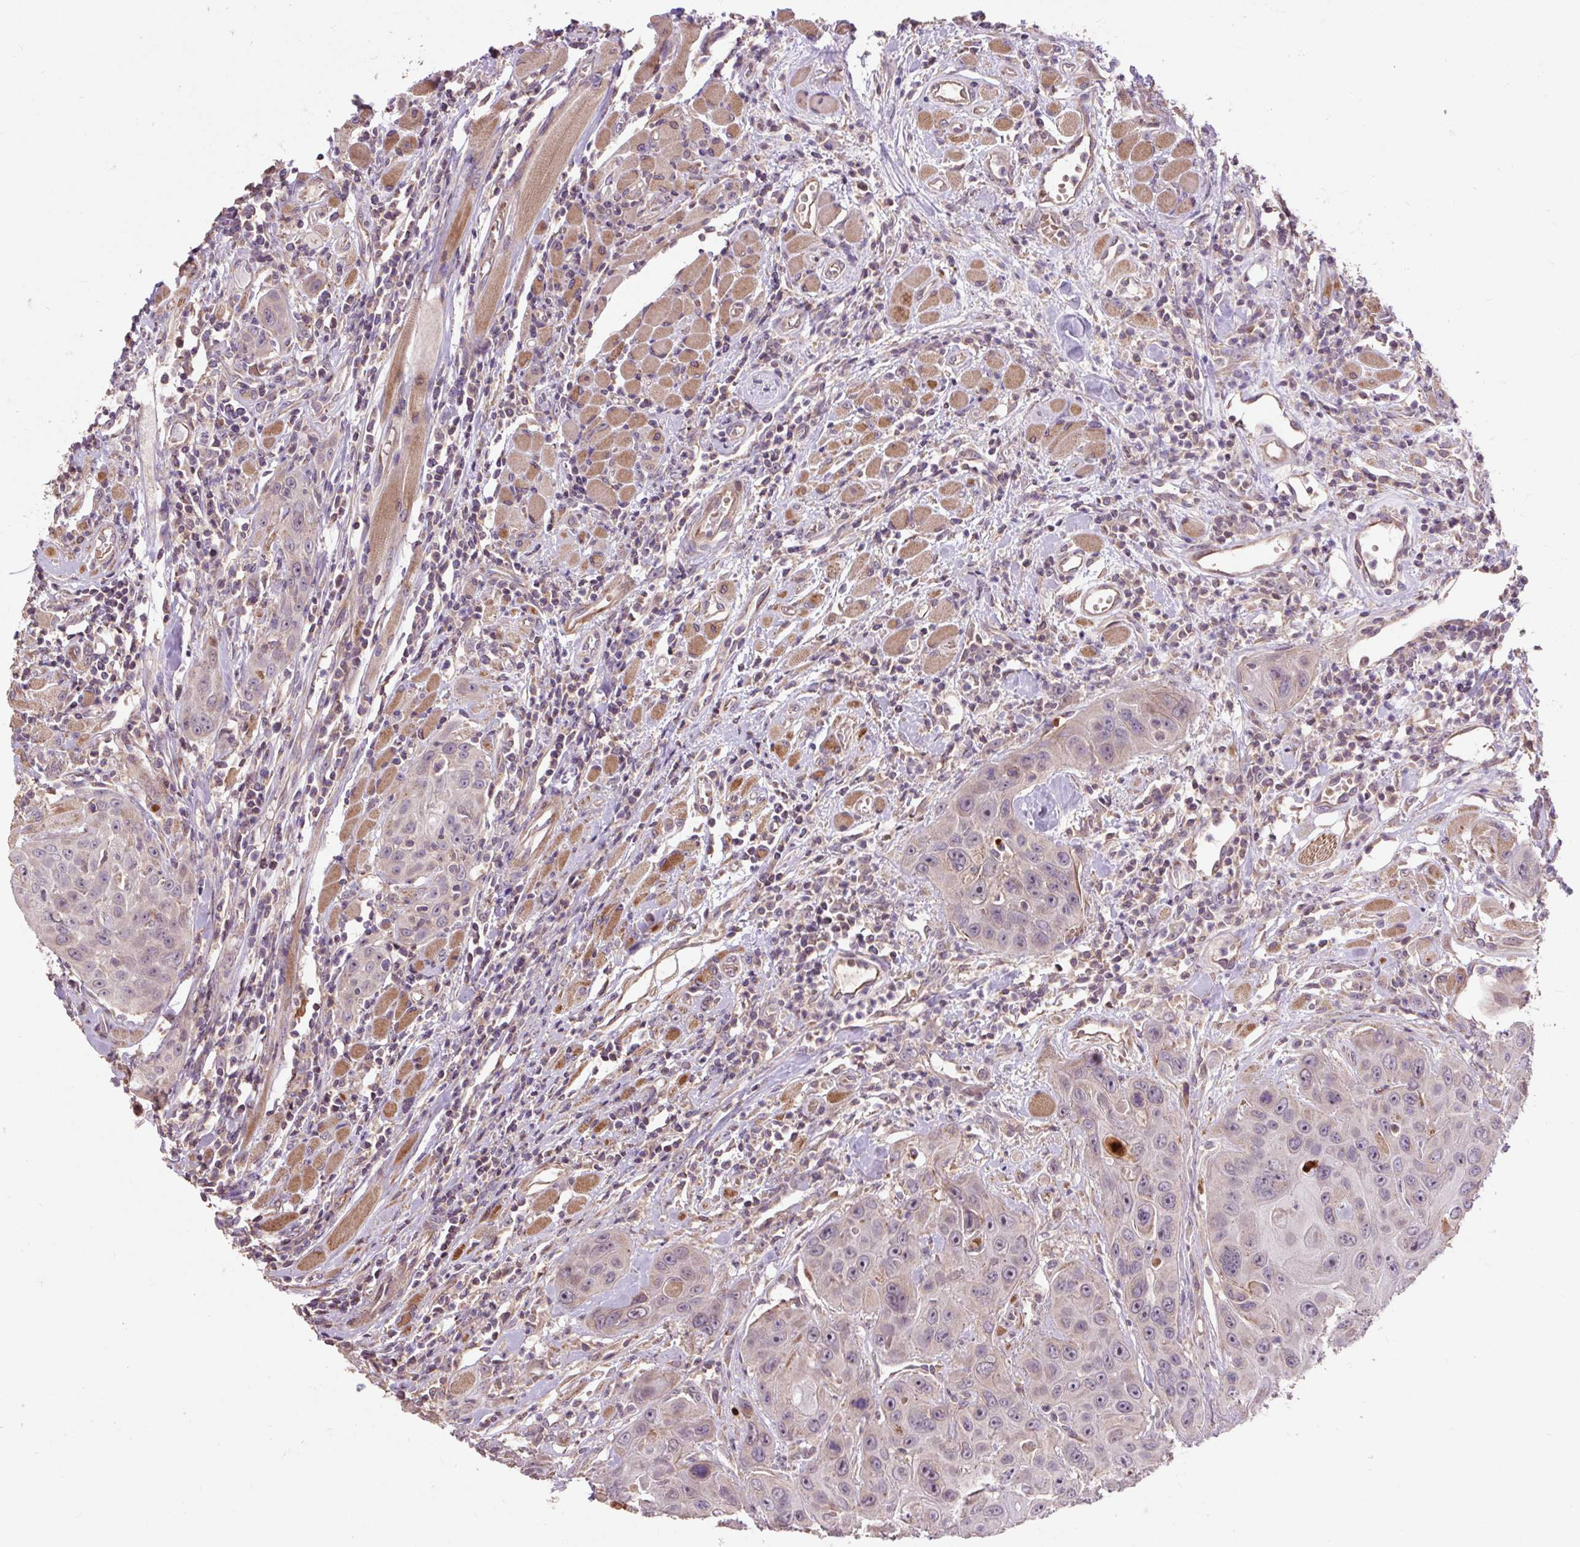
{"staining": {"intensity": "moderate", "quantity": "<25%", "location": "cytoplasmic/membranous"}, "tissue": "head and neck cancer", "cell_type": "Tumor cells", "image_type": "cancer", "snomed": [{"axis": "morphology", "description": "Squamous cell carcinoma, NOS"}, {"axis": "topography", "description": "Head-Neck"}], "caption": "Immunohistochemical staining of human head and neck cancer reveals low levels of moderate cytoplasmic/membranous staining in approximately <25% of tumor cells.", "gene": "PRIMPOL", "patient": {"sex": "female", "age": 59}}